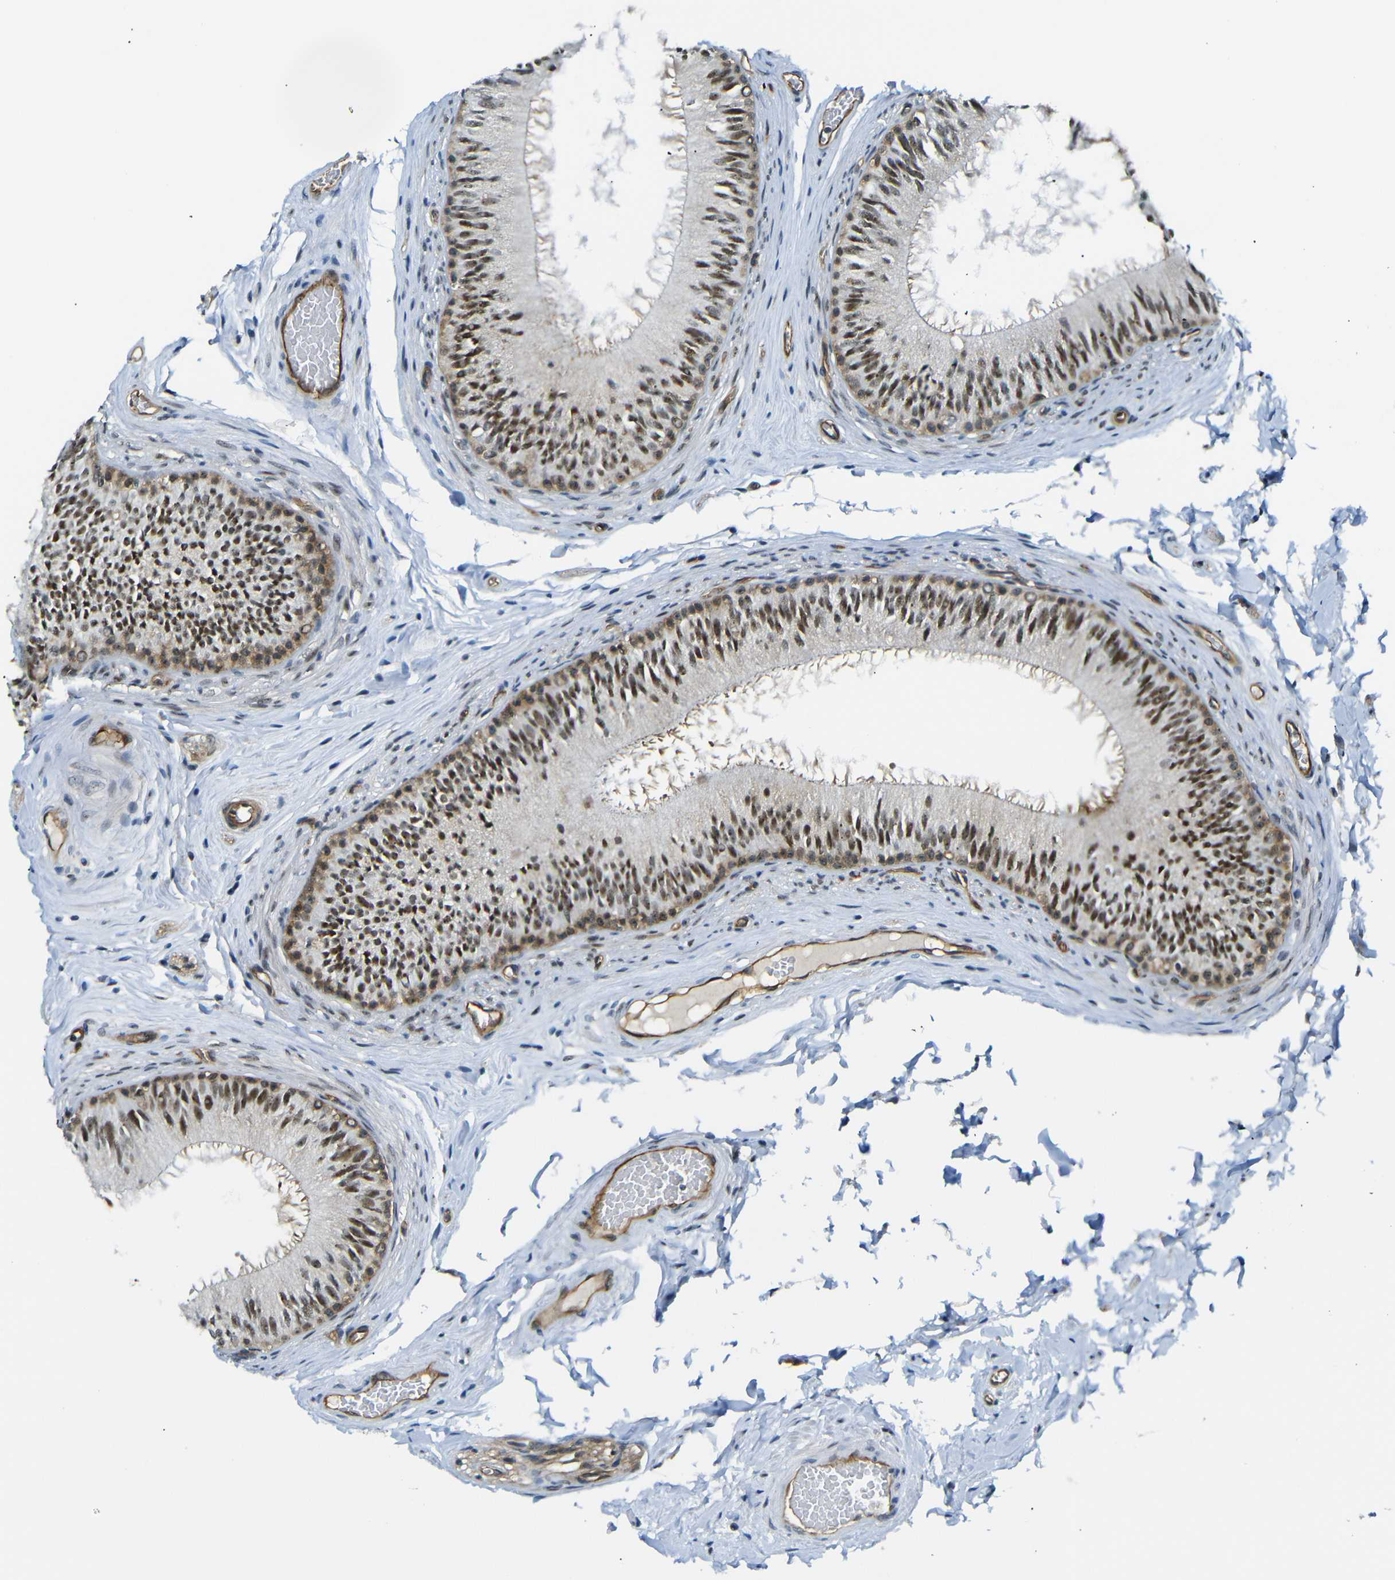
{"staining": {"intensity": "strong", "quantity": ">75%", "location": "cytoplasmic/membranous,nuclear"}, "tissue": "epididymis", "cell_type": "Glandular cells", "image_type": "normal", "snomed": [{"axis": "morphology", "description": "Normal tissue, NOS"}, {"axis": "topography", "description": "Testis"}, {"axis": "topography", "description": "Epididymis"}], "caption": "Strong cytoplasmic/membranous,nuclear protein positivity is present in approximately >75% of glandular cells in epididymis.", "gene": "PARN", "patient": {"sex": "male", "age": 36}}